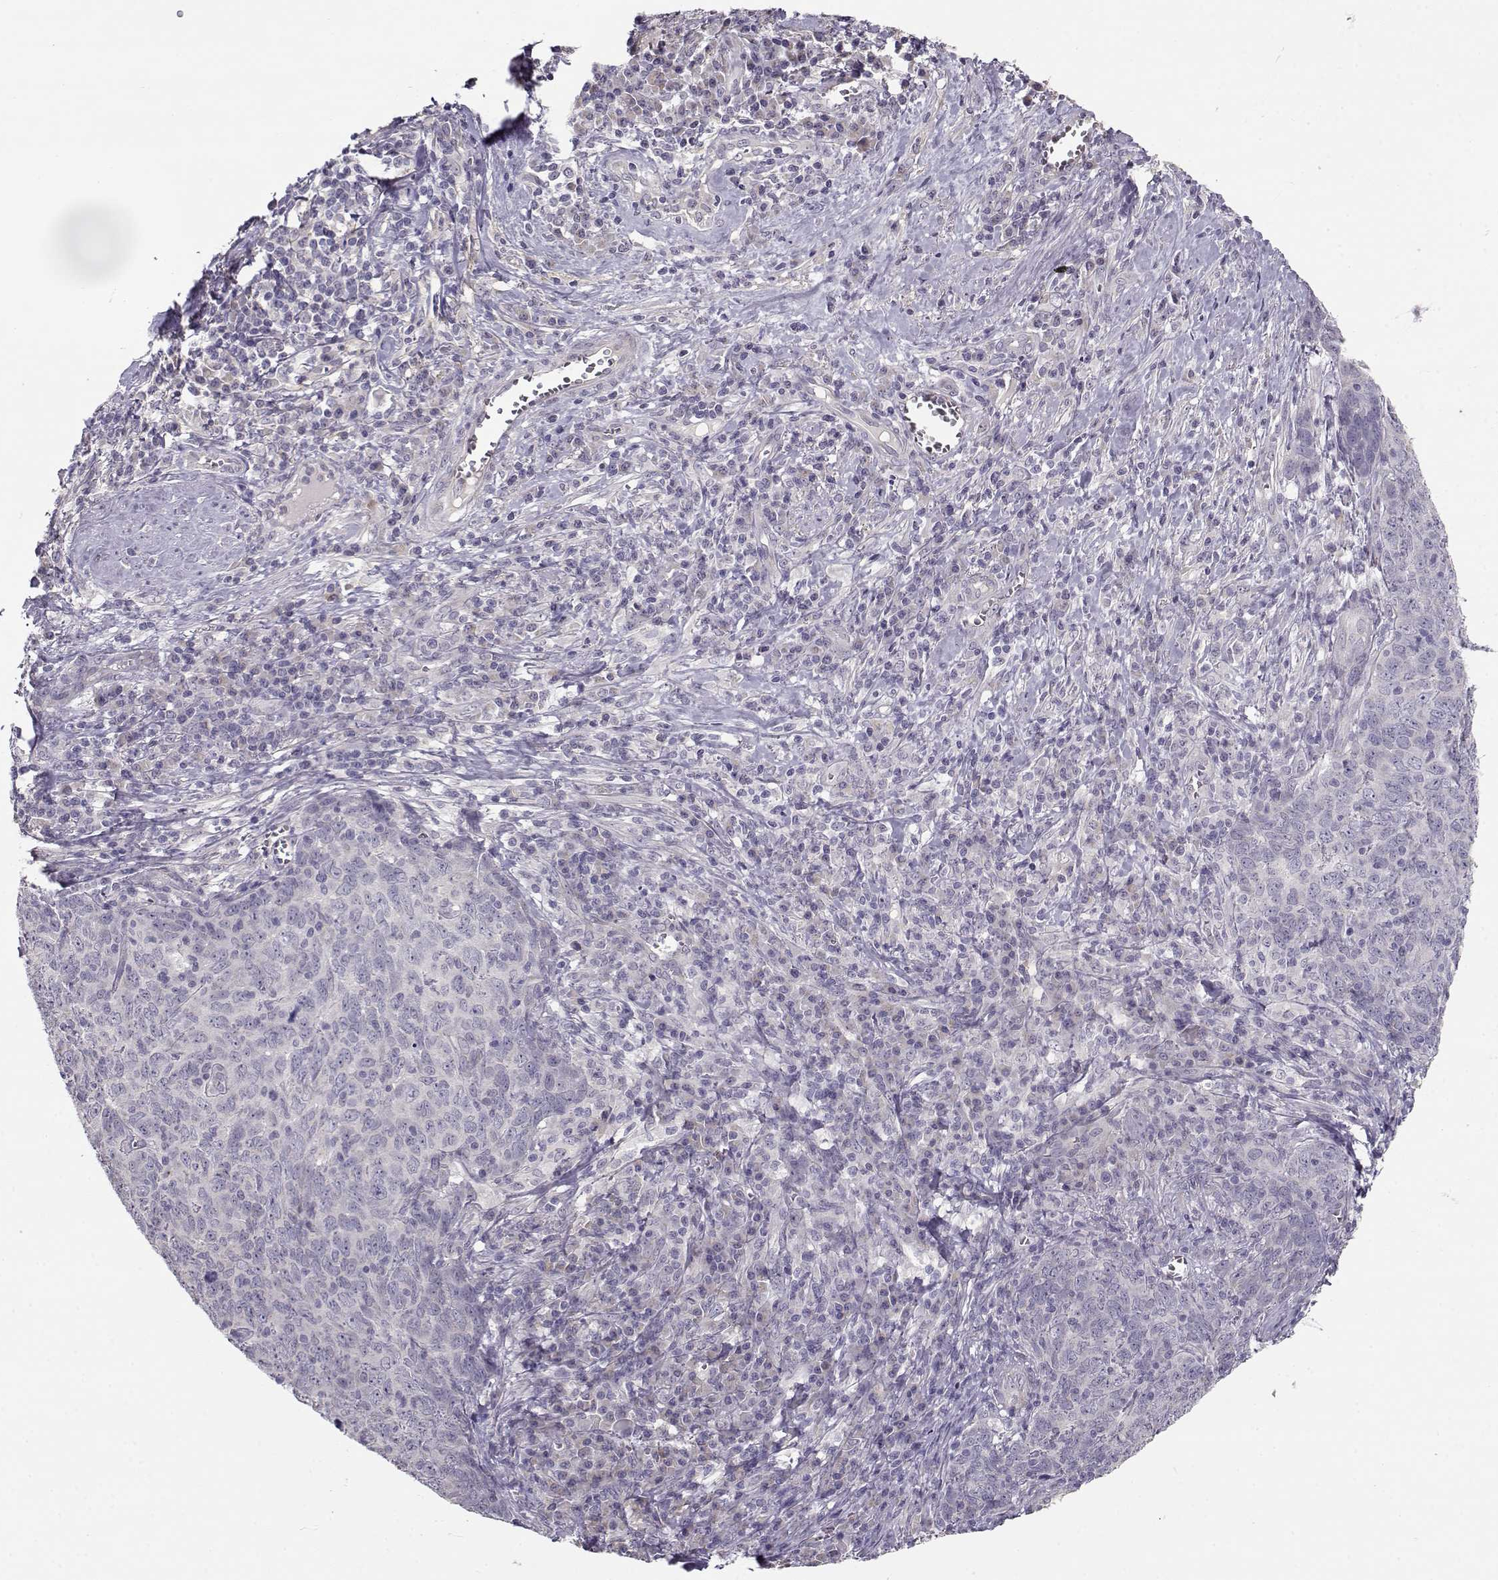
{"staining": {"intensity": "negative", "quantity": "none", "location": "none"}, "tissue": "skin cancer", "cell_type": "Tumor cells", "image_type": "cancer", "snomed": [{"axis": "morphology", "description": "Squamous cell carcinoma, NOS"}, {"axis": "topography", "description": "Skin"}, {"axis": "topography", "description": "Anal"}], "caption": "An immunohistochemistry micrograph of skin cancer (squamous cell carcinoma) is shown. There is no staining in tumor cells of skin cancer (squamous cell carcinoma).", "gene": "TMEM145", "patient": {"sex": "female", "age": 51}}